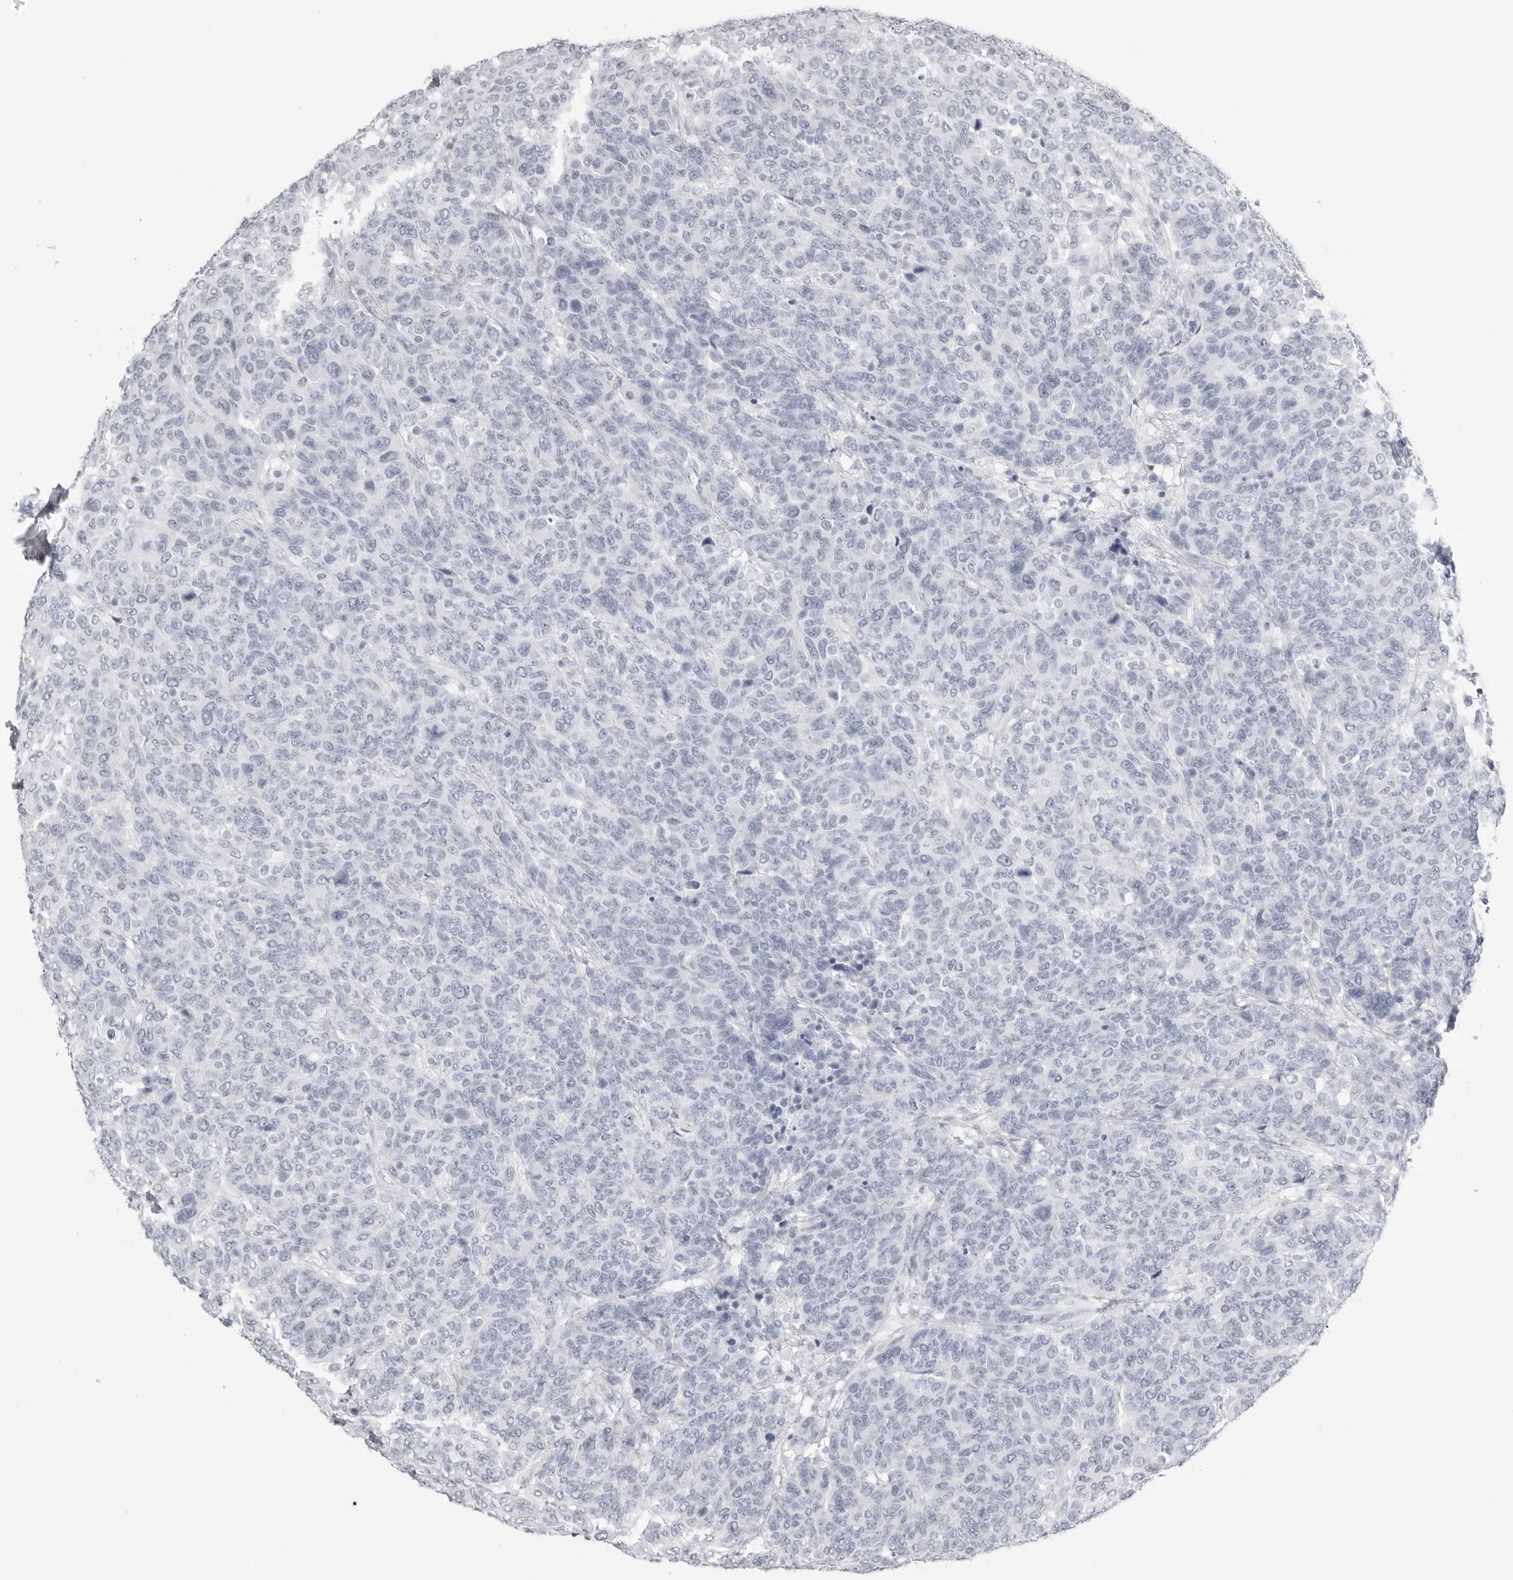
{"staining": {"intensity": "negative", "quantity": "none", "location": "none"}, "tissue": "breast cancer", "cell_type": "Tumor cells", "image_type": "cancer", "snomed": [{"axis": "morphology", "description": "Duct carcinoma"}, {"axis": "topography", "description": "Breast"}], "caption": "DAB immunohistochemical staining of breast cancer shows no significant staining in tumor cells.", "gene": "KLK9", "patient": {"sex": "female", "age": 37}}